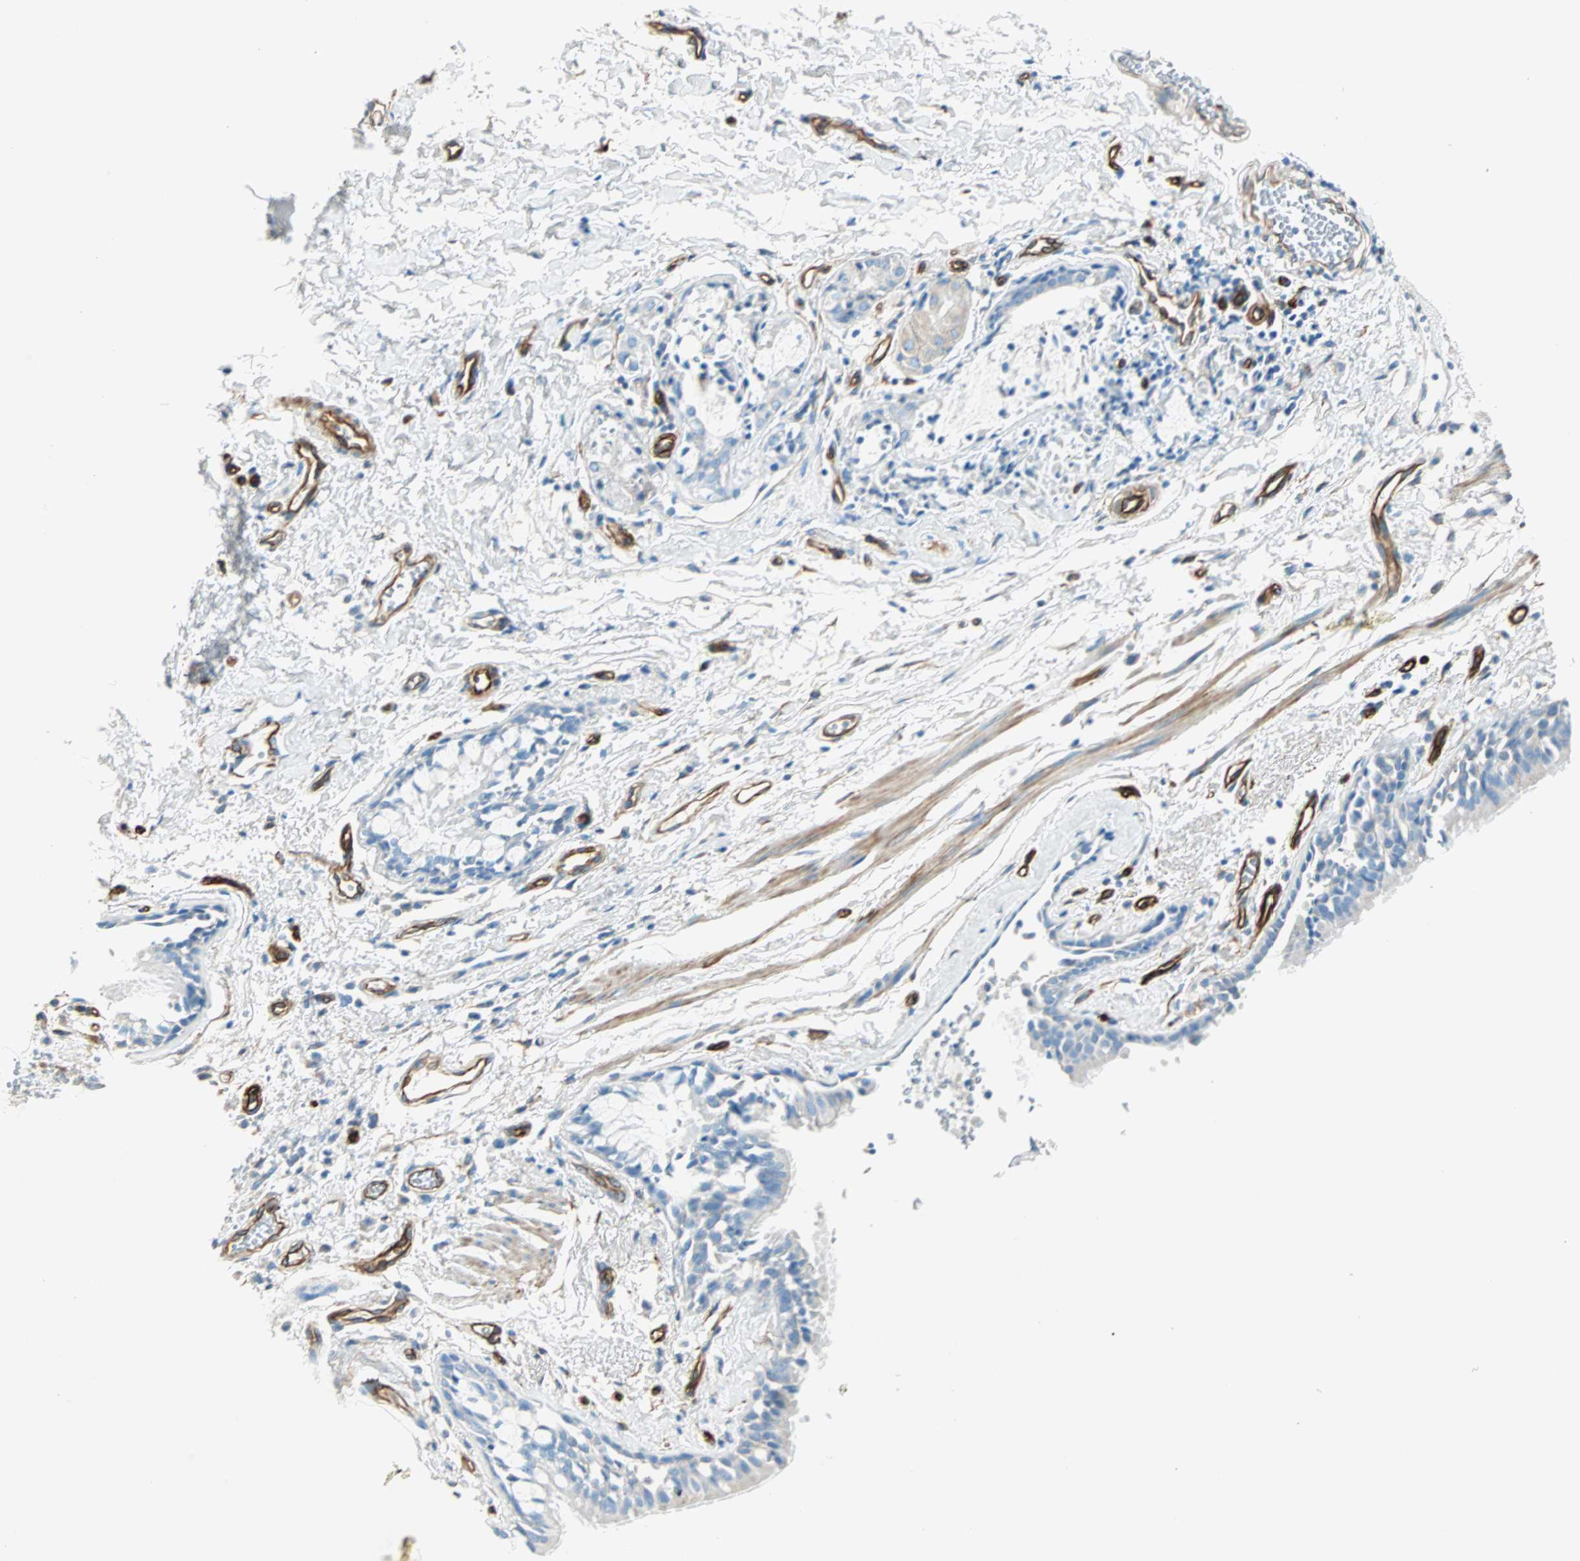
{"staining": {"intensity": "negative", "quantity": "none", "location": "none"}, "tissue": "bronchus", "cell_type": "Respiratory epithelial cells", "image_type": "normal", "snomed": [{"axis": "morphology", "description": "Normal tissue, NOS"}, {"axis": "topography", "description": "Bronchus"}, {"axis": "topography", "description": "Lung"}], "caption": "Immunohistochemistry (IHC) of normal human bronchus reveals no positivity in respiratory epithelial cells. Nuclei are stained in blue.", "gene": "NES", "patient": {"sex": "female", "age": 56}}